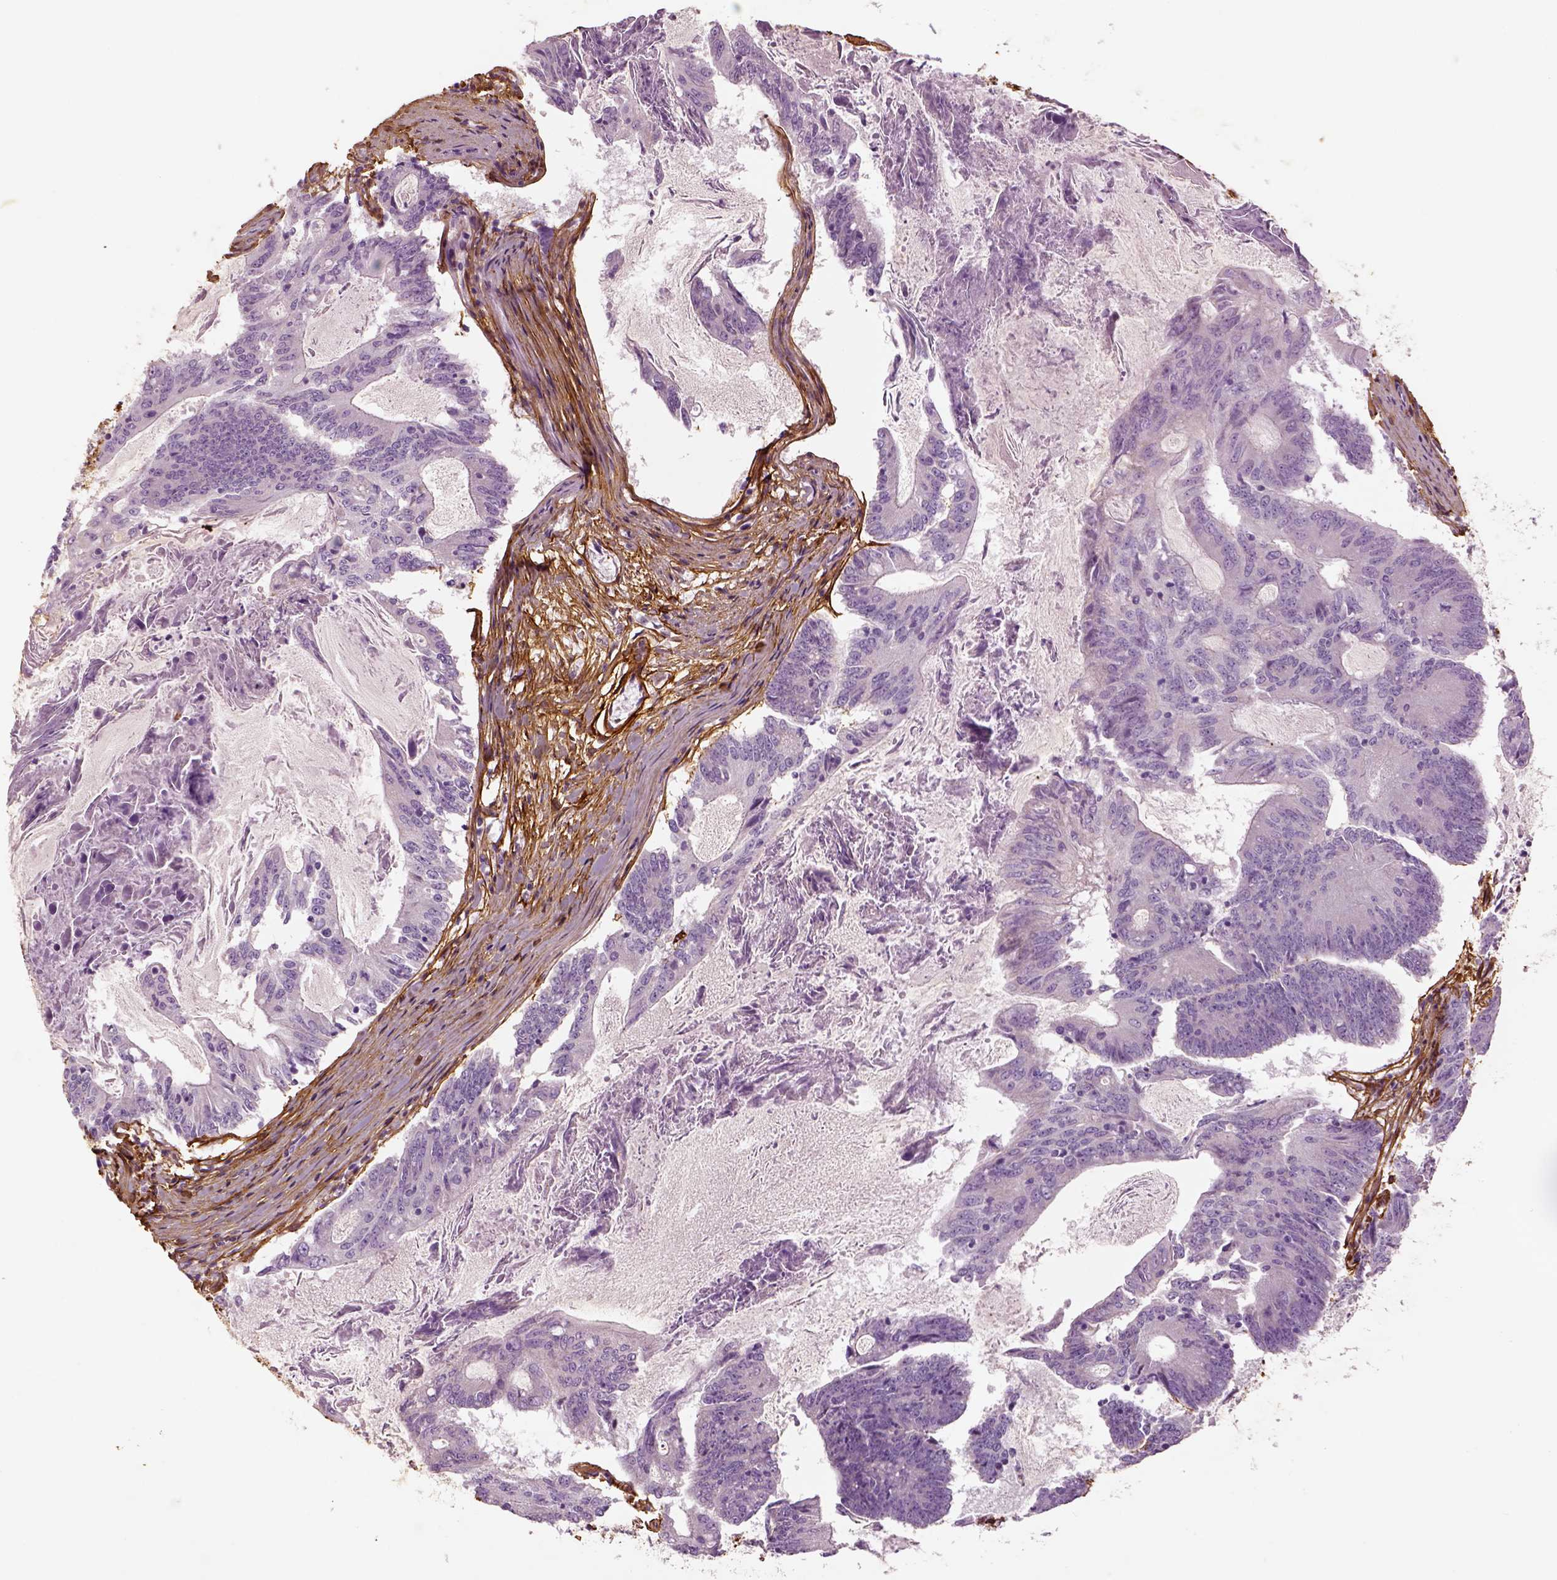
{"staining": {"intensity": "negative", "quantity": "none", "location": "none"}, "tissue": "colorectal cancer", "cell_type": "Tumor cells", "image_type": "cancer", "snomed": [{"axis": "morphology", "description": "Adenocarcinoma, NOS"}, {"axis": "topography", "description": "Colon"}], "caption": "Immunohistochemistry micrograph of colorectal cancer (adenocarcinoma) stained for a protein (brown), which exhibits no positivity in tumor cells.", "gene": "COL6A2", "patient": {"sex": "female", "age": 70}}